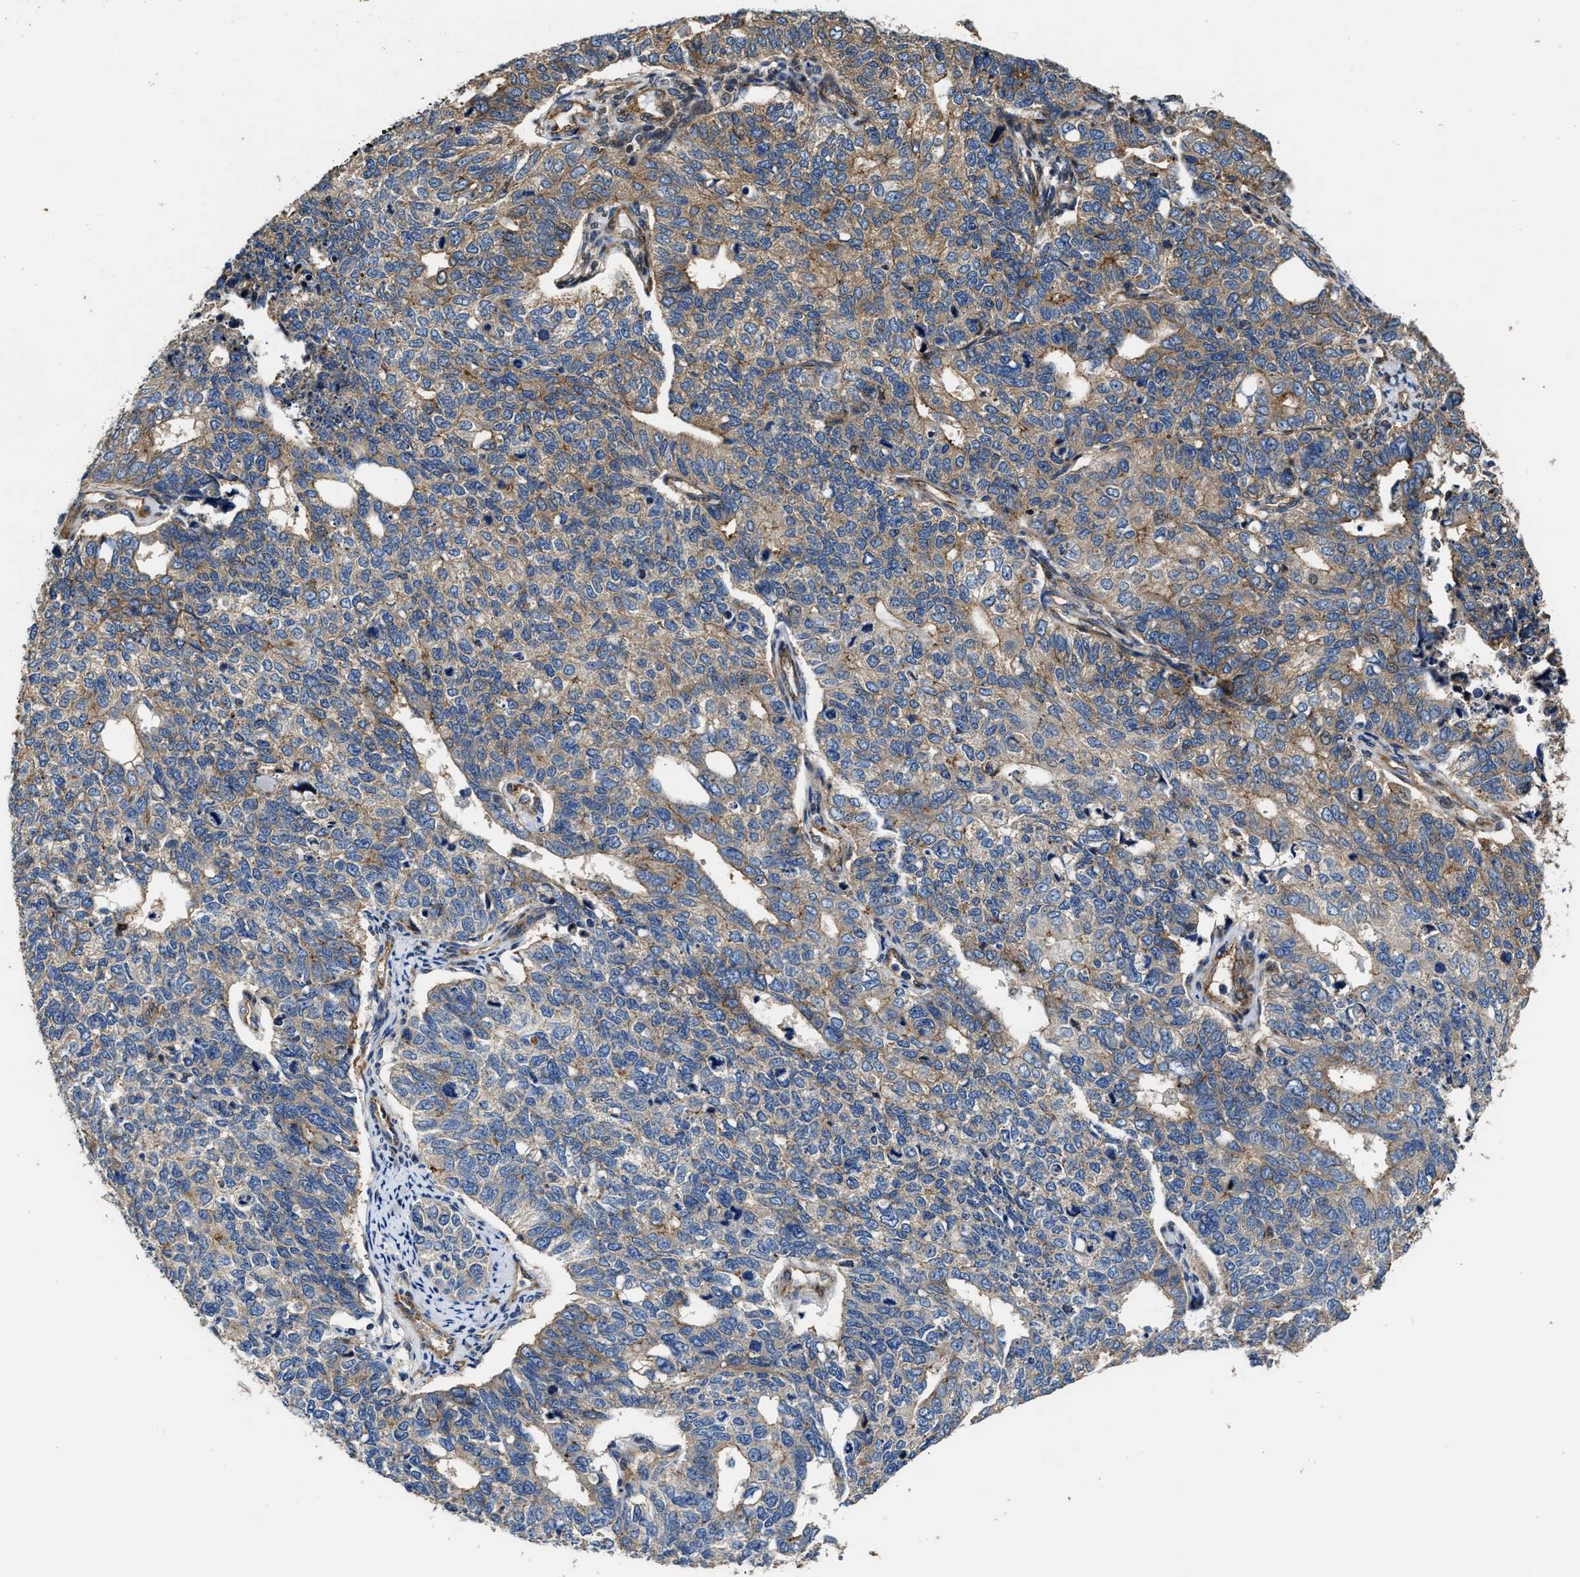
{"staining": {"intensity": "weak", "quantity": ">75%", "location": "cytoplasmic/membranous"}, "tissue": "cervical cancer", "cell_type": "Tumor cells", "image_type": "cancer", "snomed": [{"axis": "morphology", "description": "Squamous cell carcinoma, NOS"}, {"axis": "topography", "description": "Cervix"}], "caption": "This is a photomicrograph of IHC staining of squamous cell carcinoma (cervical), which shows weak staining in the cytoplasmic/membranous of tumor cells.", "gene": "PTAR1", "patient": {"sex": "female", "age": 63}}